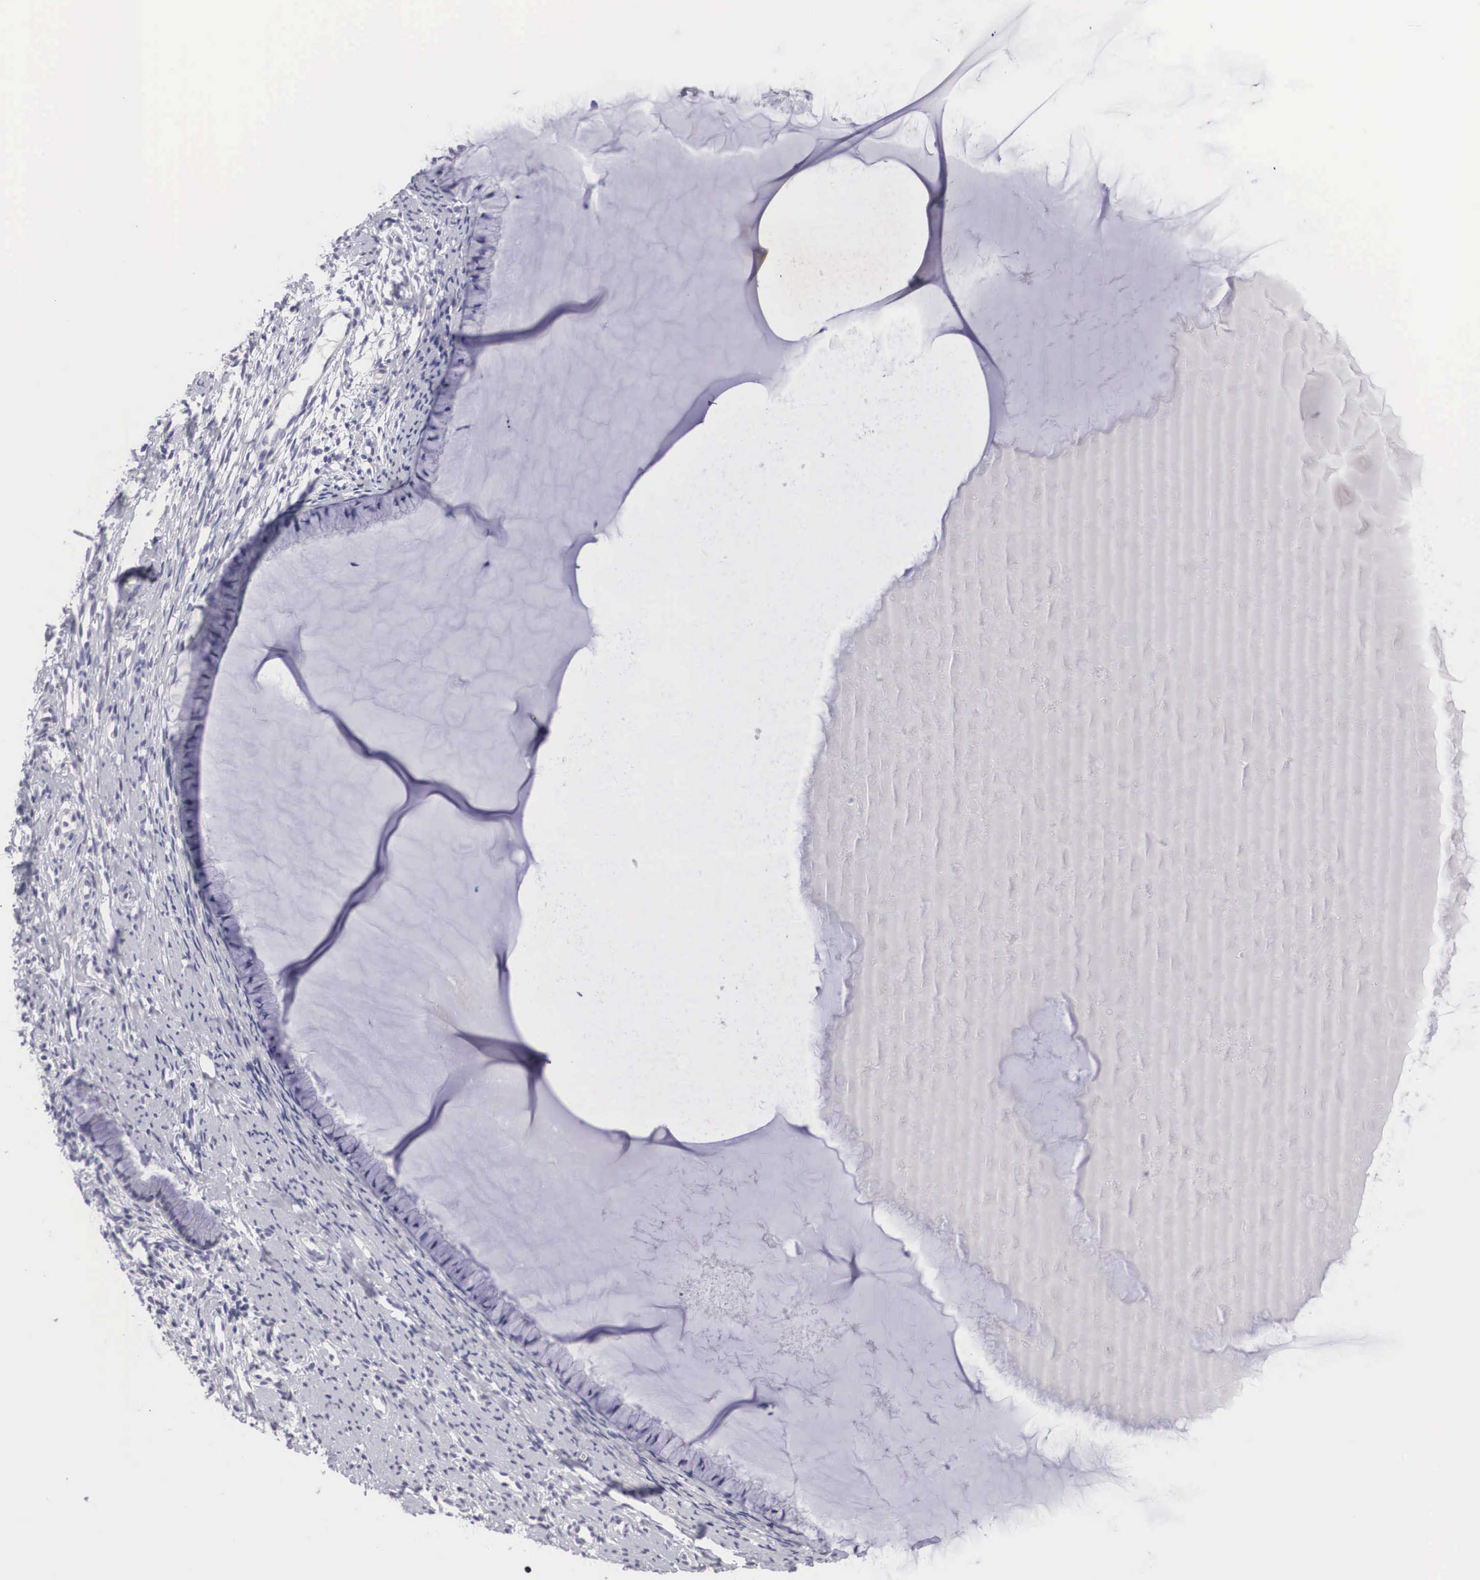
{"staining": {"intensity": "negative", "quantity": "none", "location": "none"}, "tissue": "cervix", "cell_type": "Glandular cells", "image_type": "normal", "snomed": [{"axis": "morphology", "description": "Normal tissue, NOS"}, {"axis": "topography", "description": "Cervix"}], "caption": "This is an immunohistochemistry image of normal cervix. There is no positivity in glandular cells.", "gene": "ARMCX3", "patient": {"sex": "female", "age": 82}}